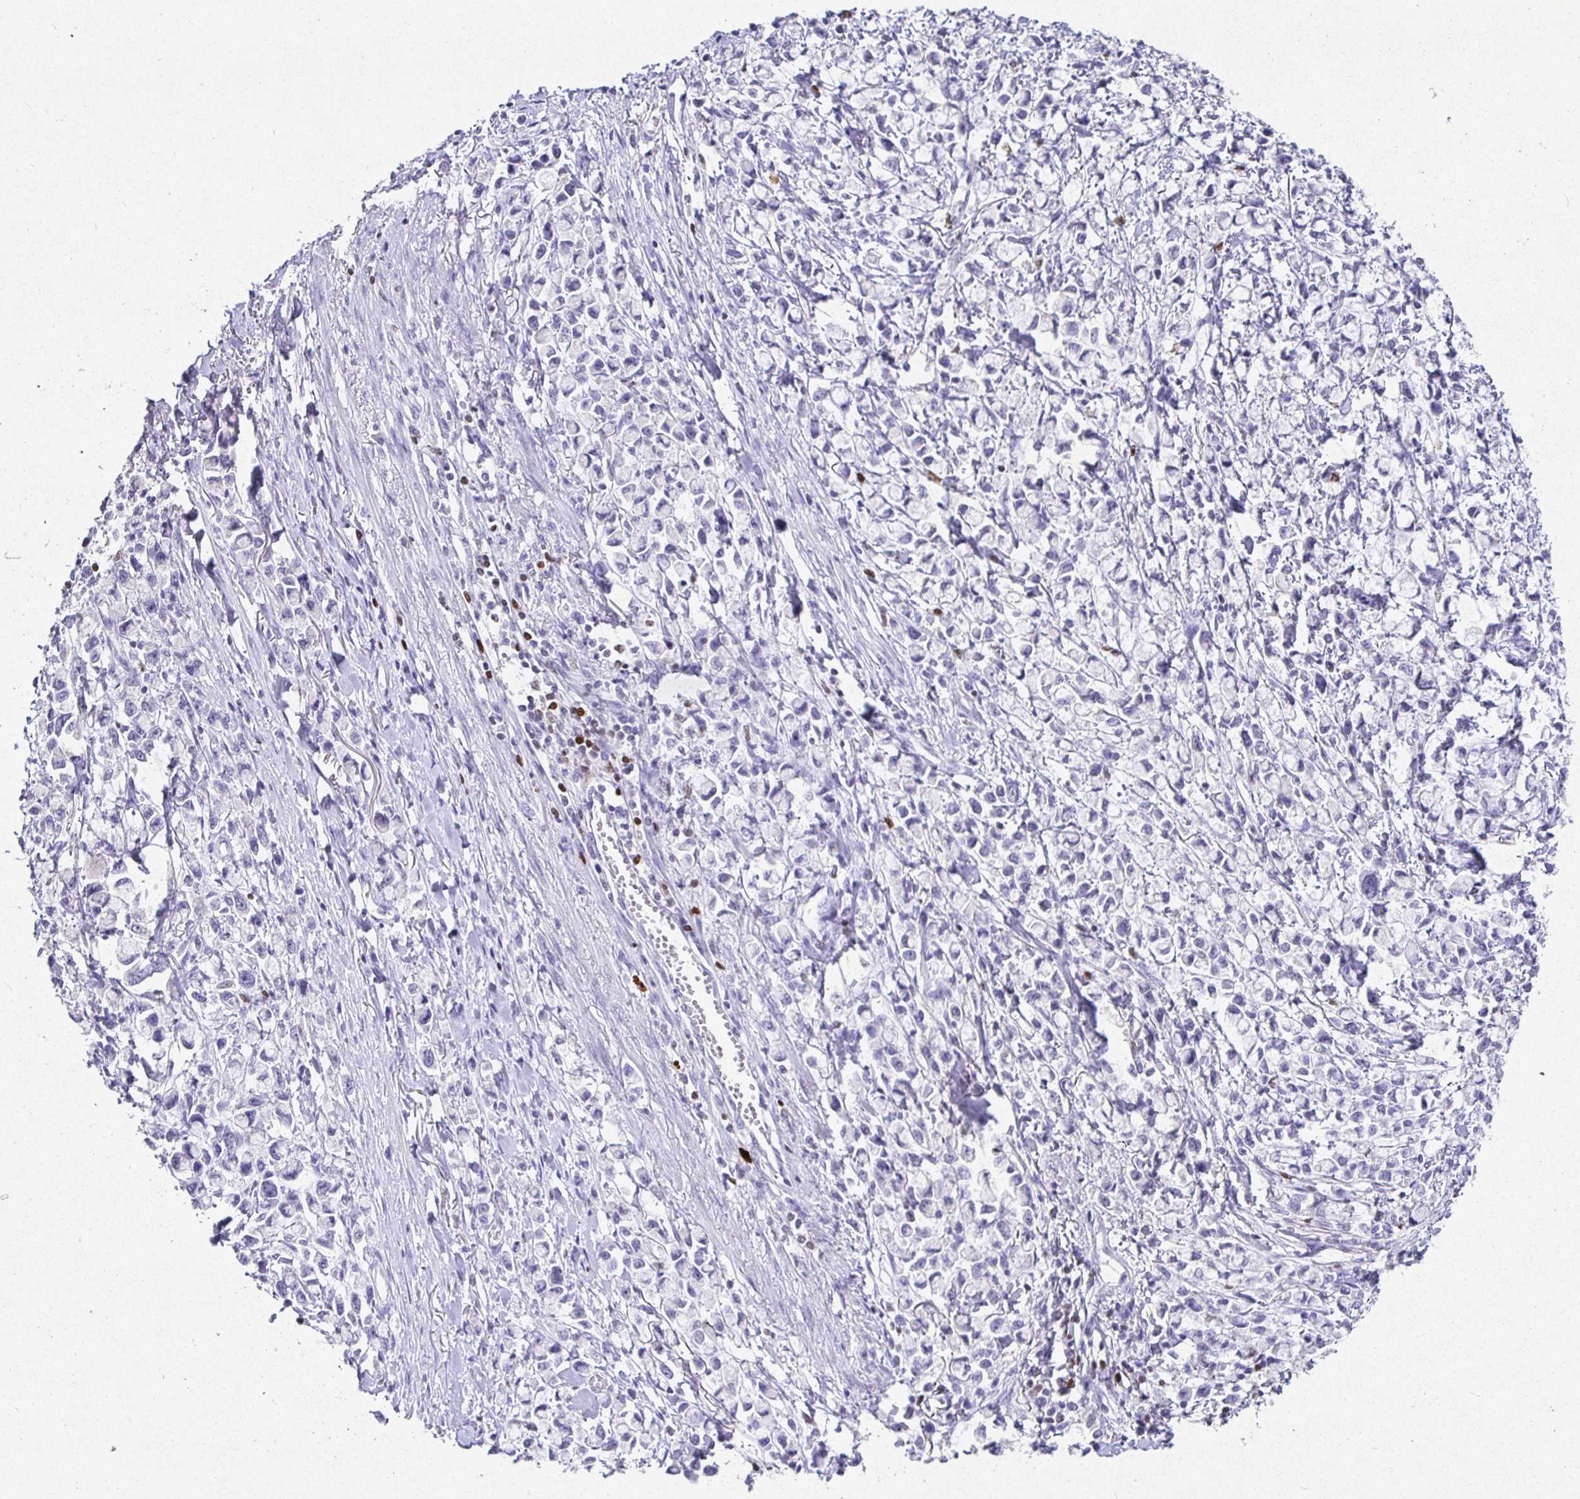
{"staining": {"intensity": "negative", "quantity": "none", "location": "none"}, "tissue": "stomach cancer", "cell_type": "Tumor cells", "image_type": "cancer", "snomed": [{"axis": "morphology", "description": "Adenocarcinoma, NOS"}, {"axis": "topography", "description": "Stomach"}], "caption": "This micrograph is of stomach cancer stained with IHC to label a protein in brown with the nuclei are counter-stained blue. There is no staining in tumor cells.", "gene": "SATB1", "patient": {"sex": "female", "age": 81}}